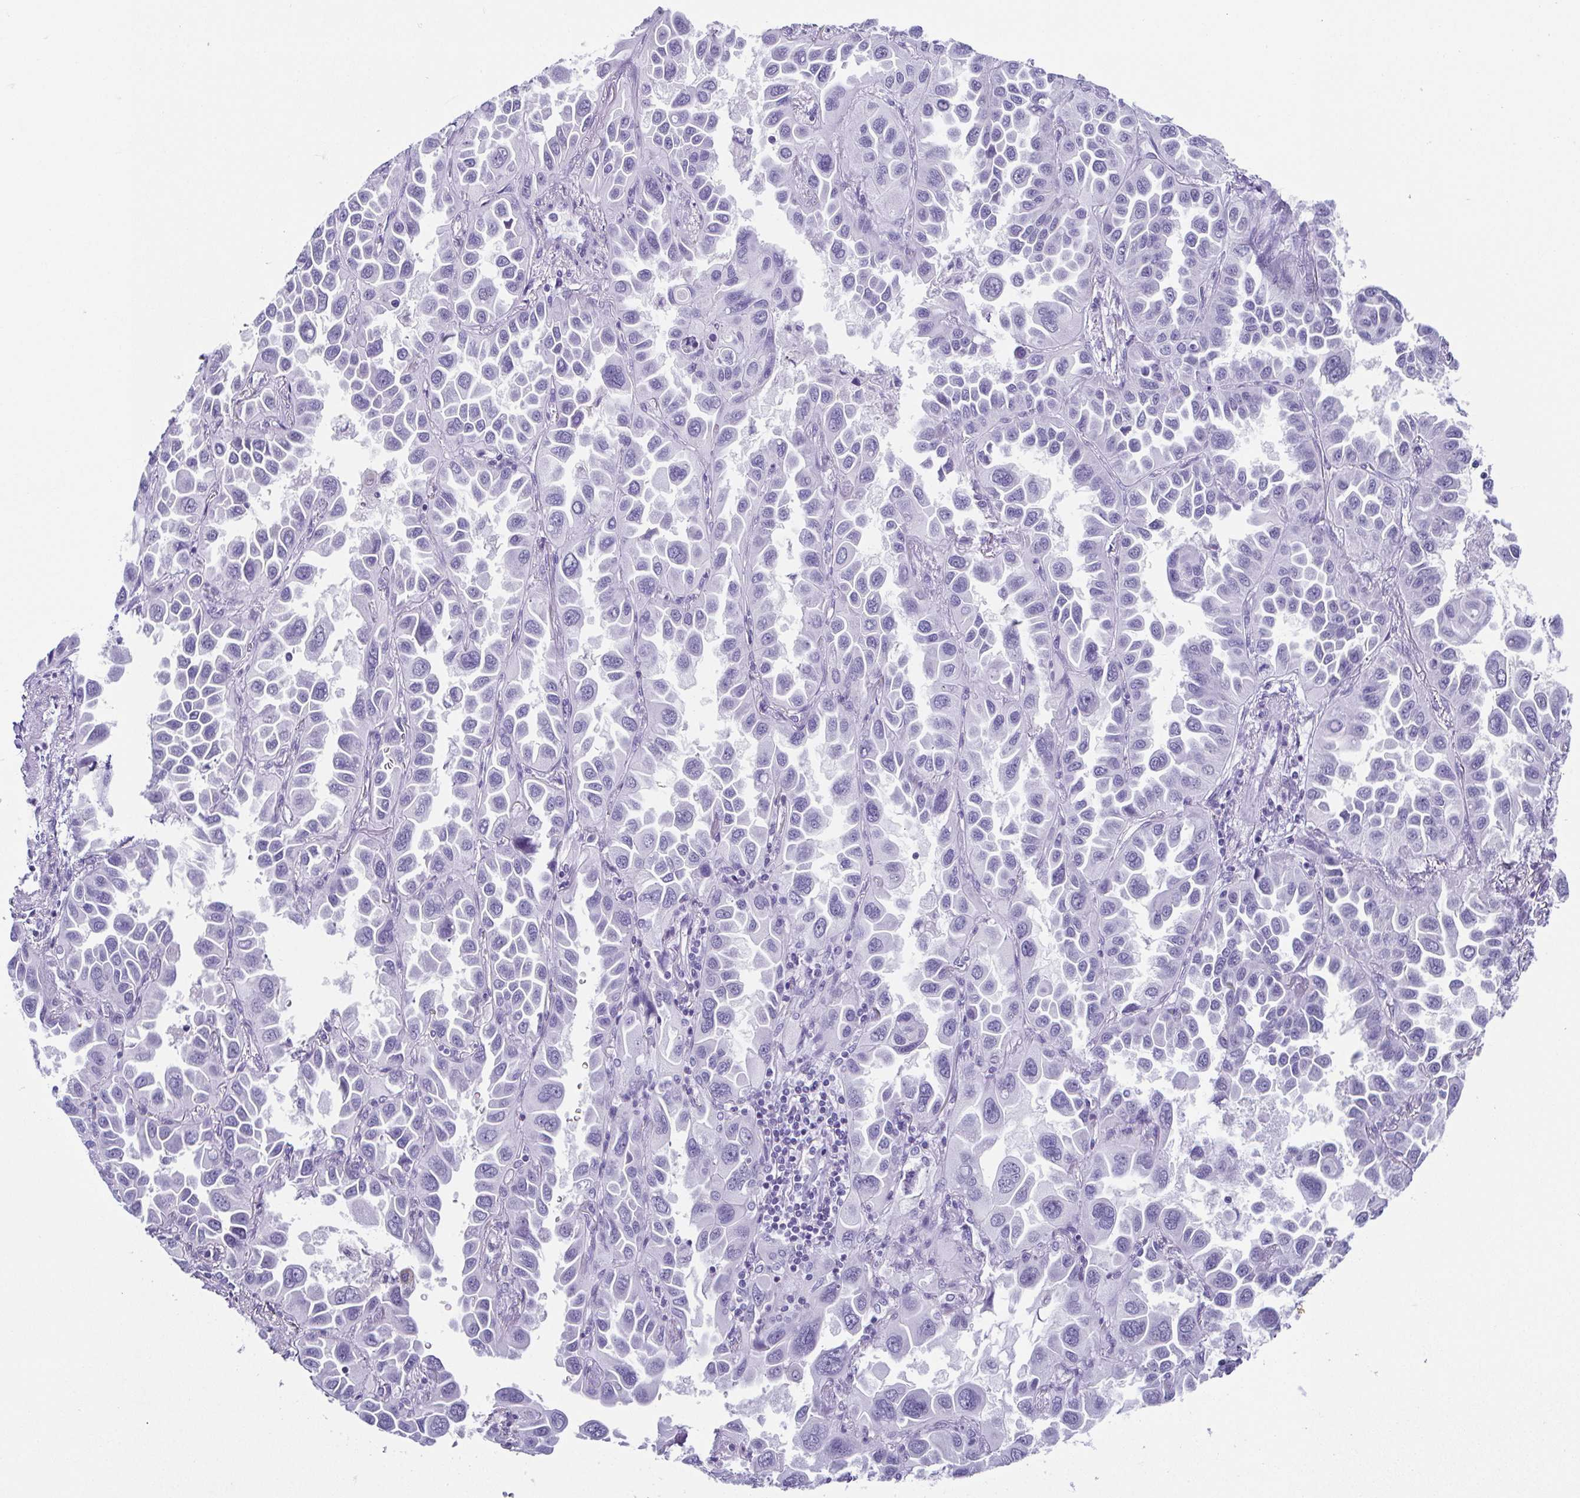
{"staining": {"intensity": "negative", "quantity": "none", "location": "none"}, "tissue": "lung cancer", "cell_type": "Tumor cells", "image_type": "cancer", "snomed": [{"axis": "morphology", "description": "Adenocarcinoma, NOS"}, {"axis": "topography", "description": "Lung"}], "caption": "Protein analysis of lung adenocarcinoma demonstrates no significant staining in tumor cells. (DAB (3,3'-diaminobenzidine) immunohistochemistry (IHC), high magnification).", "gene": "ESX1", "patient": {"sex": "male", "age": 64}}